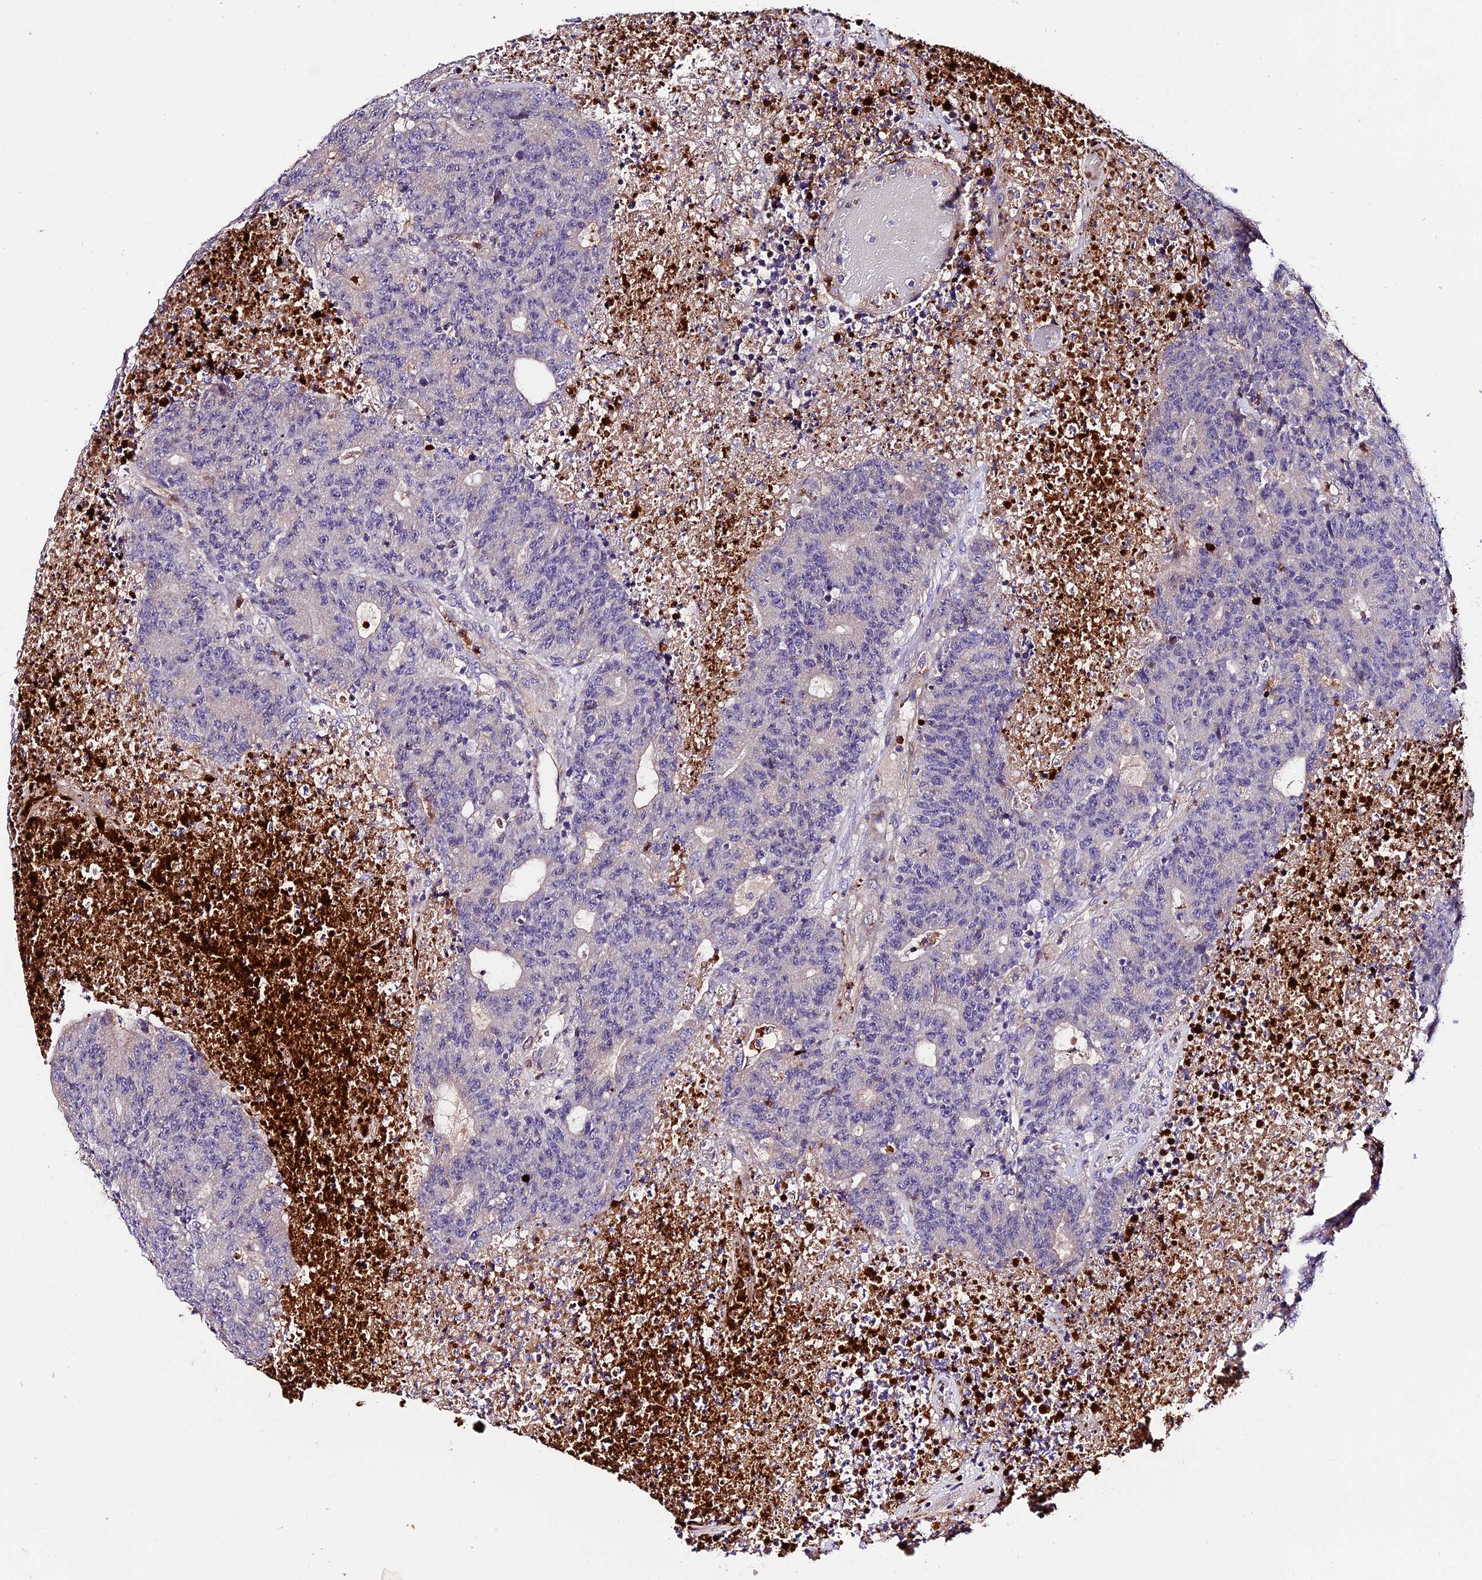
{"staining": {"intensity": "negative", "quantity": "none", "location": "none"}, "tissue": "colorectal cancer", "cell_type": "Tumor cells", "image_type": "cancer", "snomed": [{"axis": "morphology", "description": "Adenocarcinoma, NOS"}, {"axis": "topography", "description": "Colon"}], "caption": "Immunohistochemical staining of human colorectal cancer (adenocarcinoma) exhibits no significant positivity in tumor cells. (Immunohistochemistry (ihc), brightfield microscopy, high magnification).", "gene": "MAP3K7CL", "patient": {"sex": "female", "age": 75}}